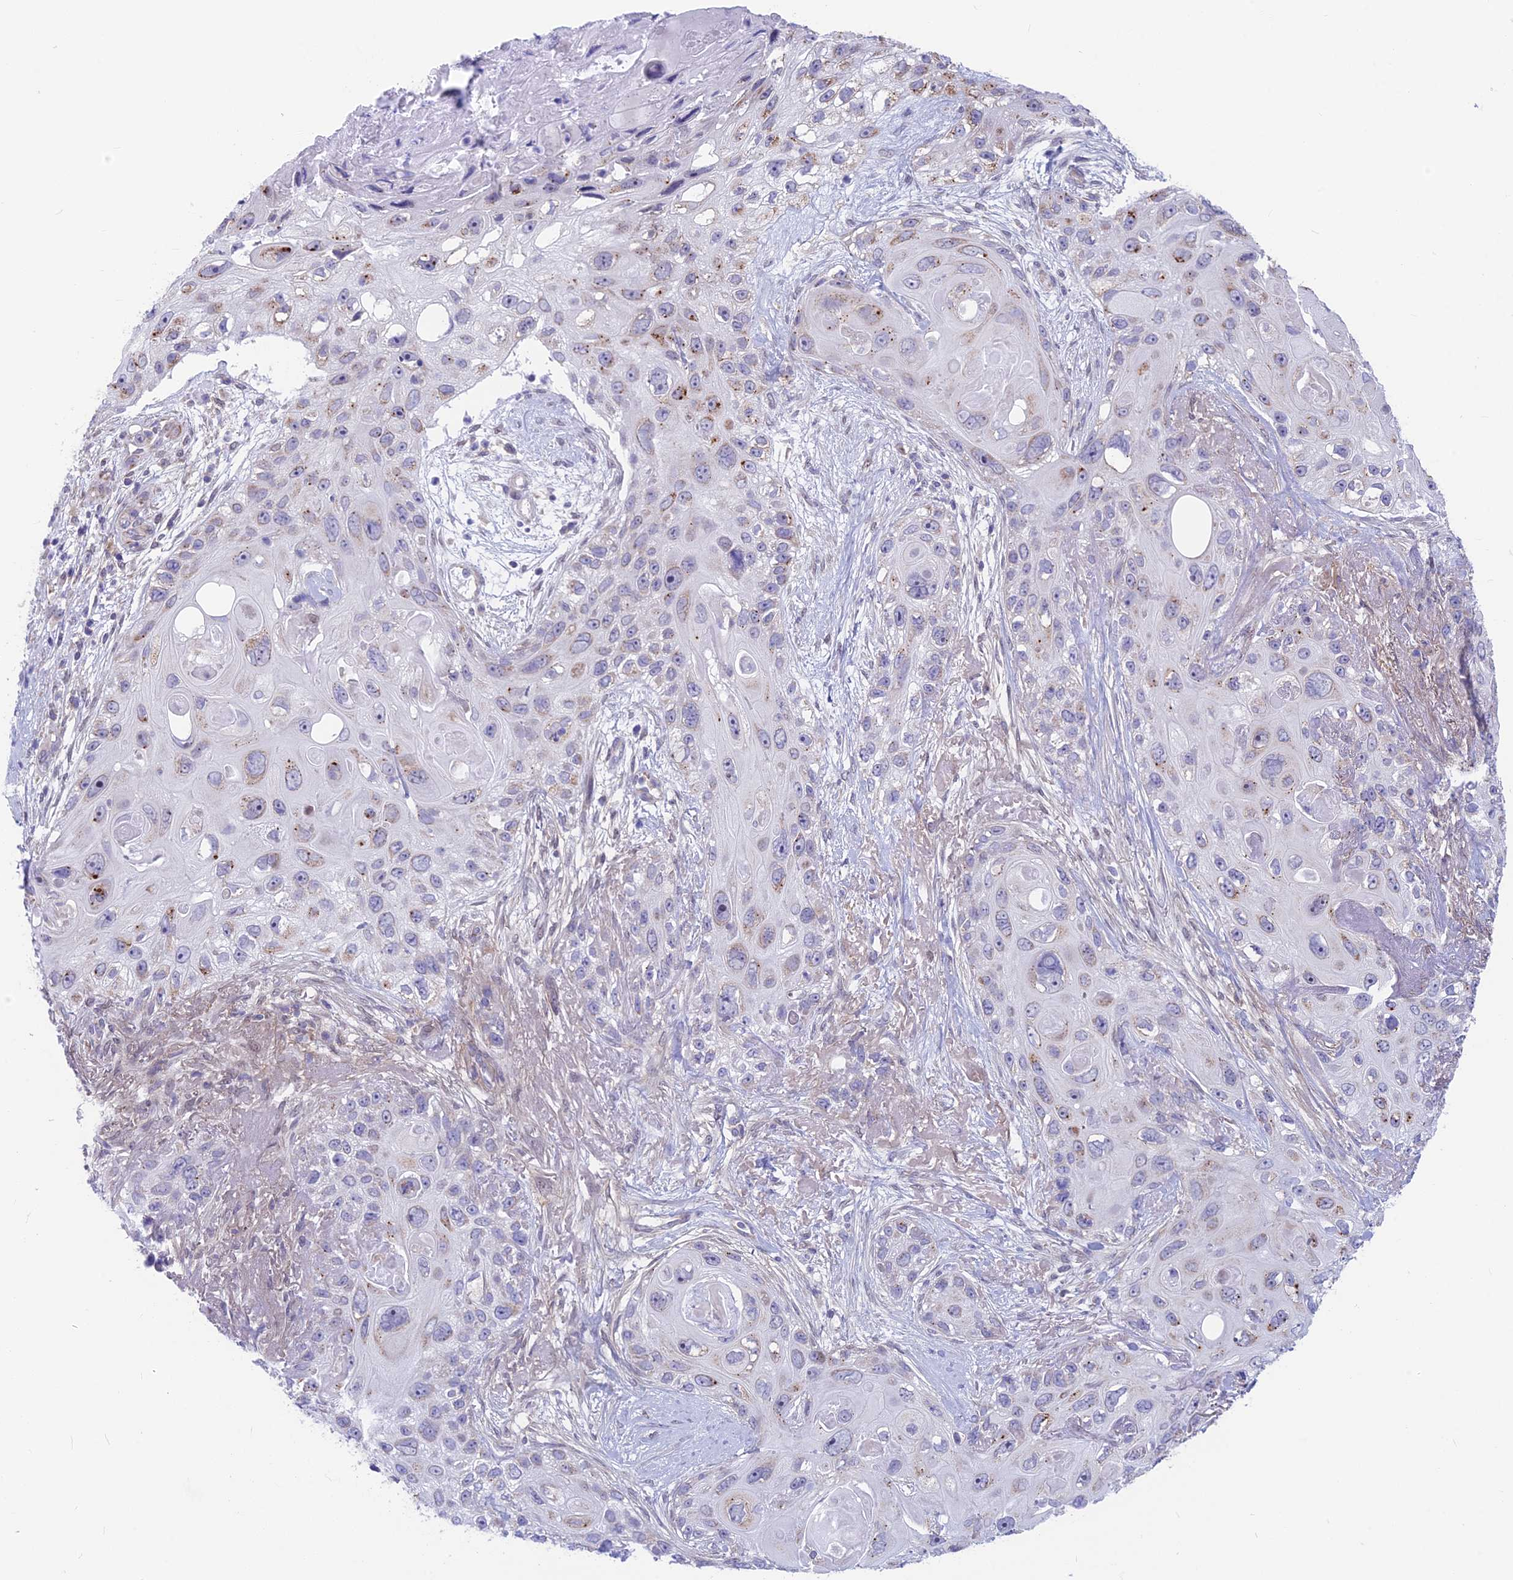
{"staining": {"intensity": "weak", "quantity": "25%-75%", "location": "cytoplasmic/membranous"}, "tissue": "skin cancer", "cell_type": "Tumor cells", "image_type": "cancer", "snomed": [{"axis": "morphology", "description": "Normal tissue, NOS"}, {"axis": "morphology", "description": "Squamous cell carcinoma, NOS"}, {"axis": "topography", "description": "Skin"}], "caption": "Brown immunohistochemical staining in squamous cell carcinoma (skin) demonstrates weak cytoplasmic/membranous positivity in about 25%-75% of tumor cells. (IHC, brightfield microscopy, high magnification).", "gene": "PLAC9", "patient": {"sex": "male", "age": 72}}